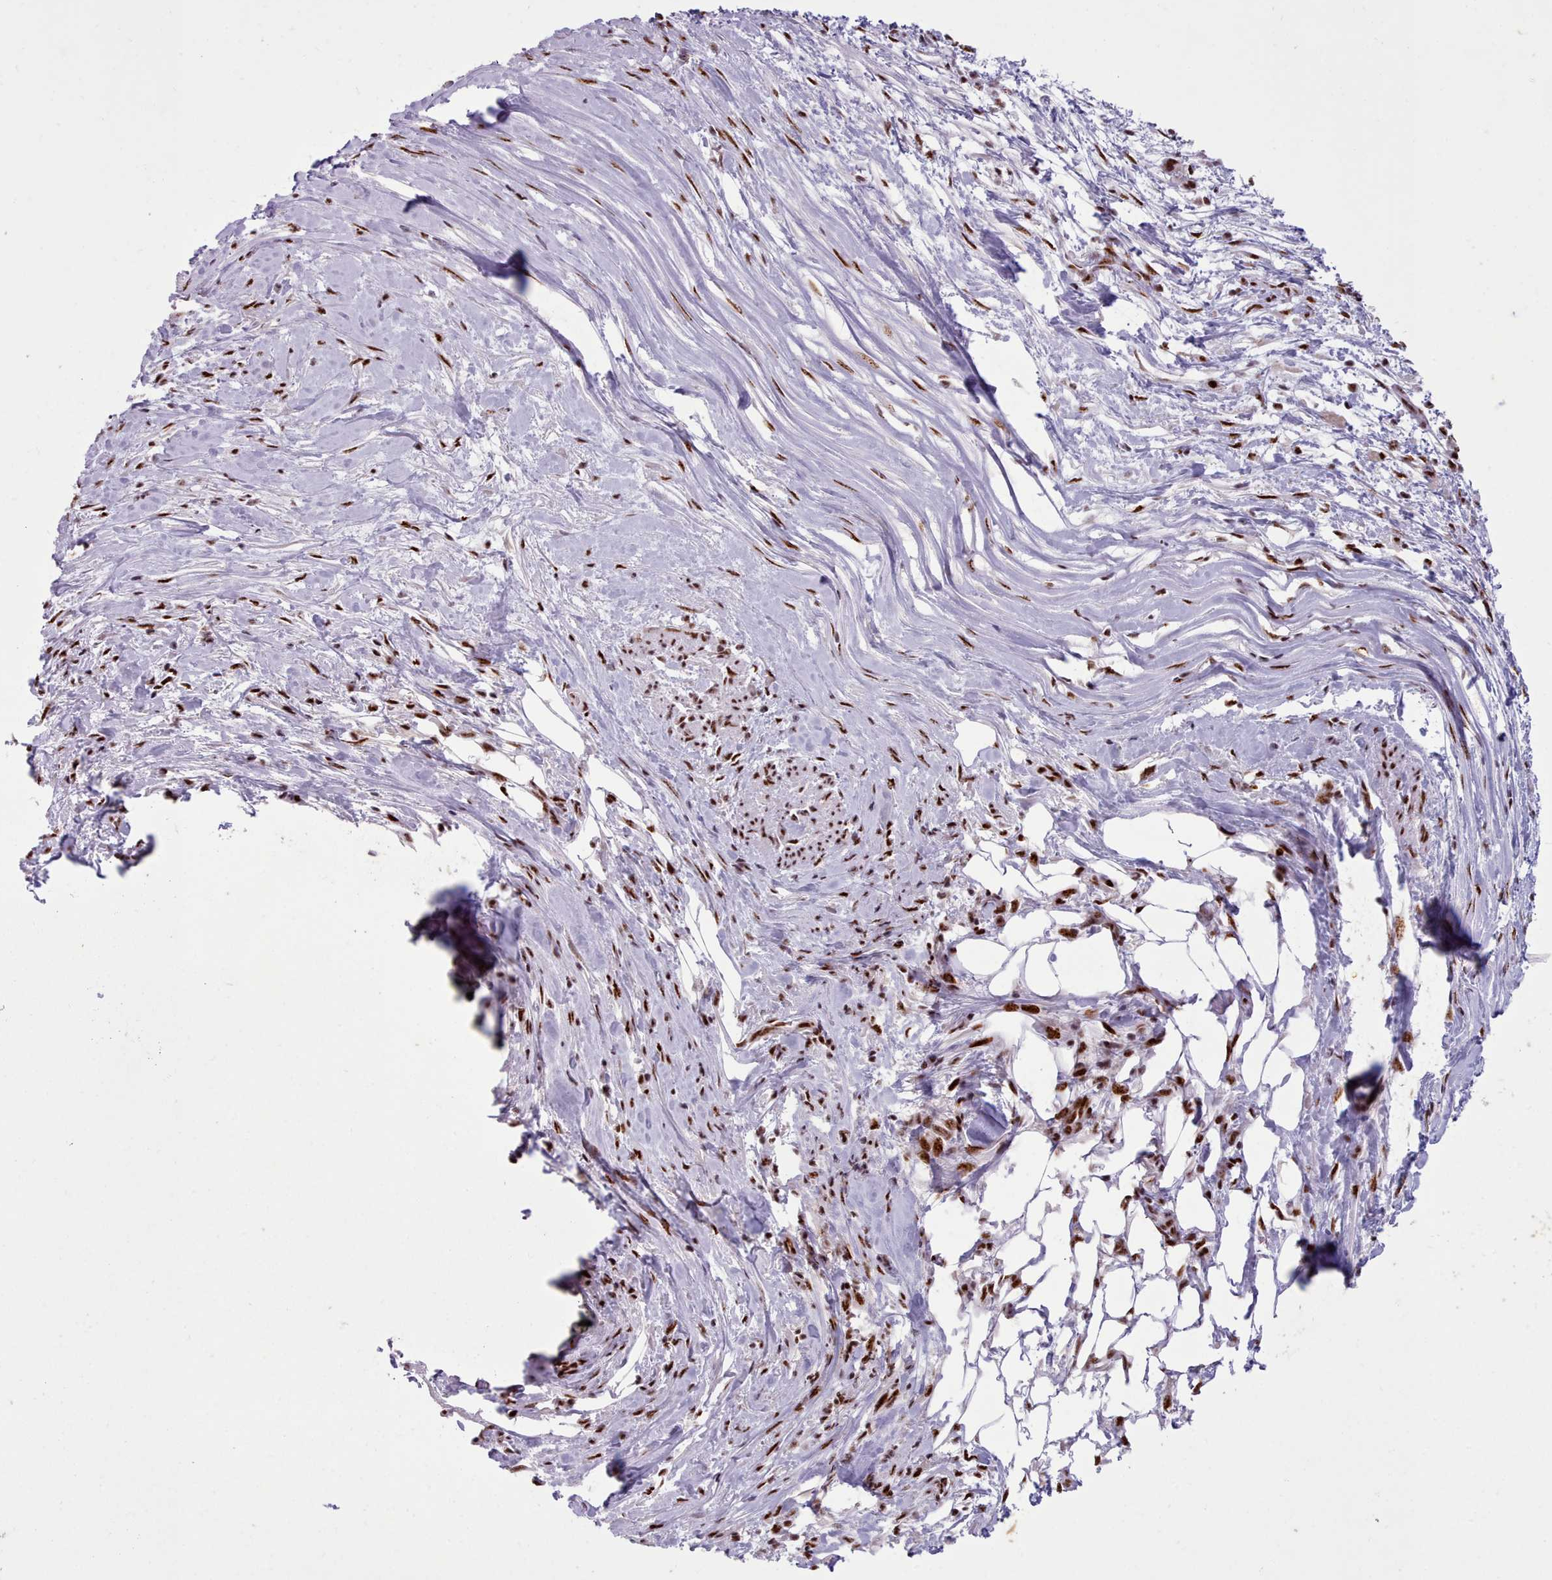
{"staining": {"intensity": "strong", "quantity": ">75%", "location": "nuclear"}, "tissue": "pancreatic cancer", "cell_type": "Tumor cells", "image_type": "cancer", "snomed": [{"axis": "morphology", "description": "Adenocarcinoma, NOS"}, {"axis": "topography", "description": "Pancreas"}], "caption": "An IHC histopathology image of tumor tissue is shown. Protein staining in brown highlights strong nuclear positivity in pancreatic cancer within tumor cells. (DAB (3,3'-diaminobenzidine) = brown stain, brightfield microscopy at high magnification).", "gene": "TMEM35B", "patient": {"sex": "male", "age": 48}}